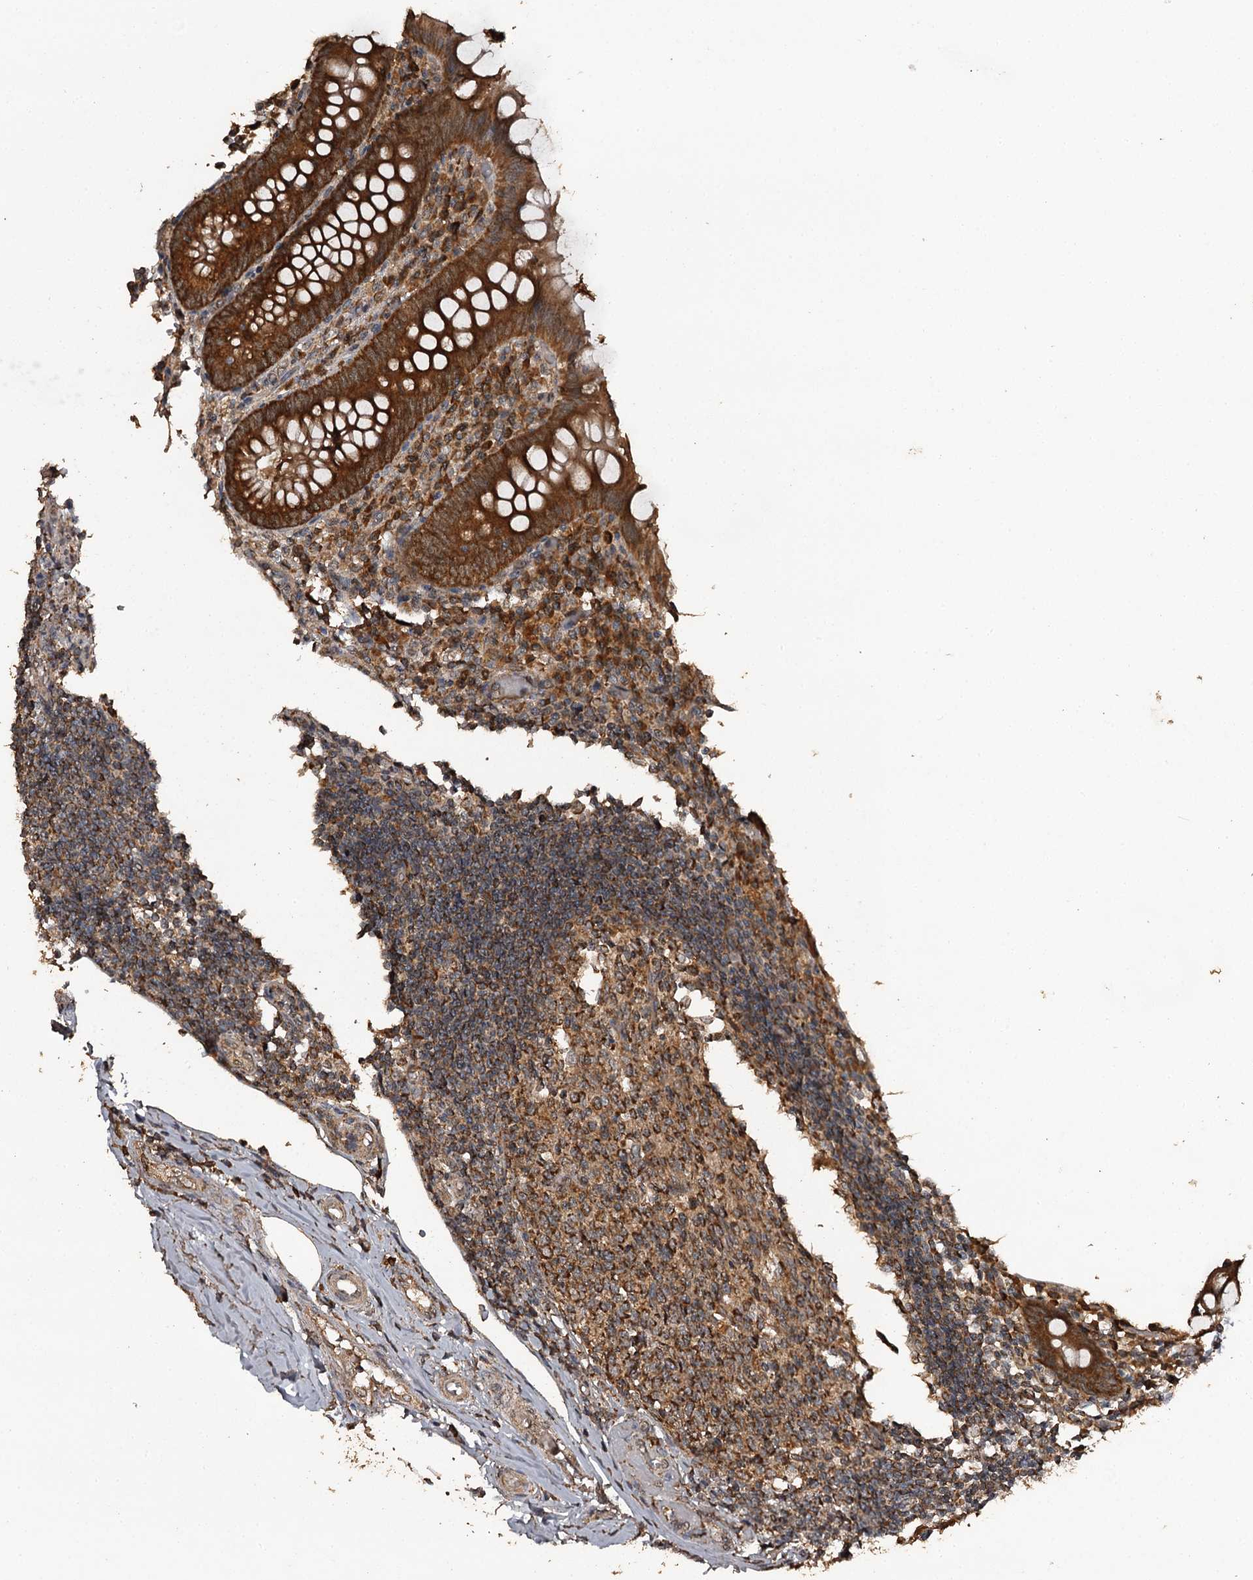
{"staining": {"intensity": "strong", "quantity": ">75%", "location": "cytoplasmic/membranous"}, "tissue": "appendix", "cell_type": "Glandular cells", "image_type": "normal", "snomed": [{"axis": "morphology", "description": "Normal tissue, NOS"}, {"axis": "topography", "description": "Appendix"}], "caption": "This histopathology image reveals normal appendix stained with immunohistochemistry (IHC) to label a protein in brown. The cytoplasmic/membranous of glandular cells show strong positivity for the protein. Nuclei are counter-stained blue.", "gene": "WIPI1", "patient": {"sex": "female", "age": 17}}